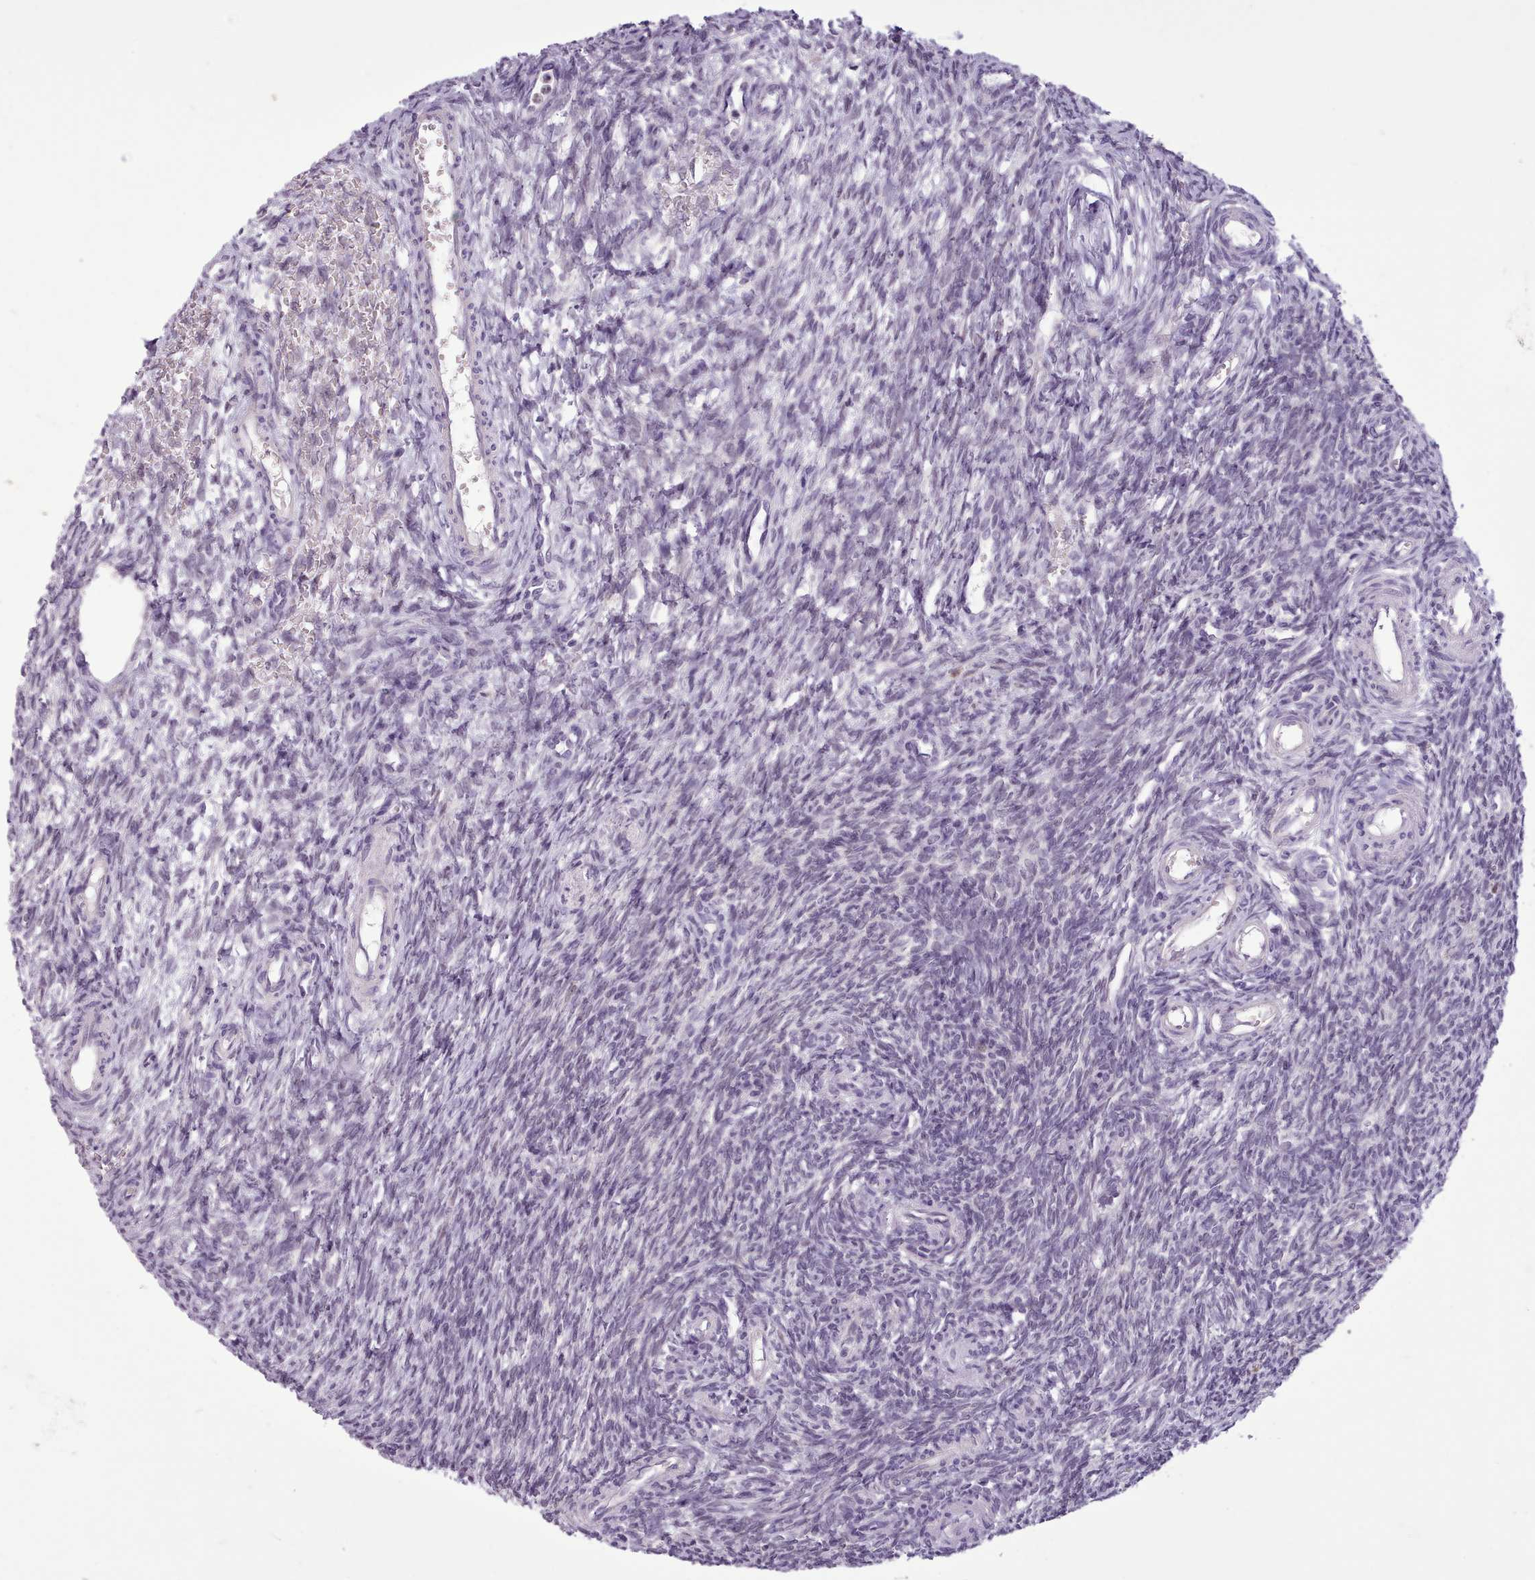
{"staining": {"intensity": "negative", "quantity": "none", "location": "none"}, "tissue": "ovary", "cell_type": "Ovarian stroma cells", "image_type": "normal", "snomed": [{"axis": "morphology", "description": "Normal tissue, NOS"}, {"axis": "topography", "description": "Ovary"}], "caption": "Protein analysis of benign ovary demonstrates no significant staining in ovarian stroma cells.", "gene": "SLURP1", "patient": {"sex": "female", "age": 39}}